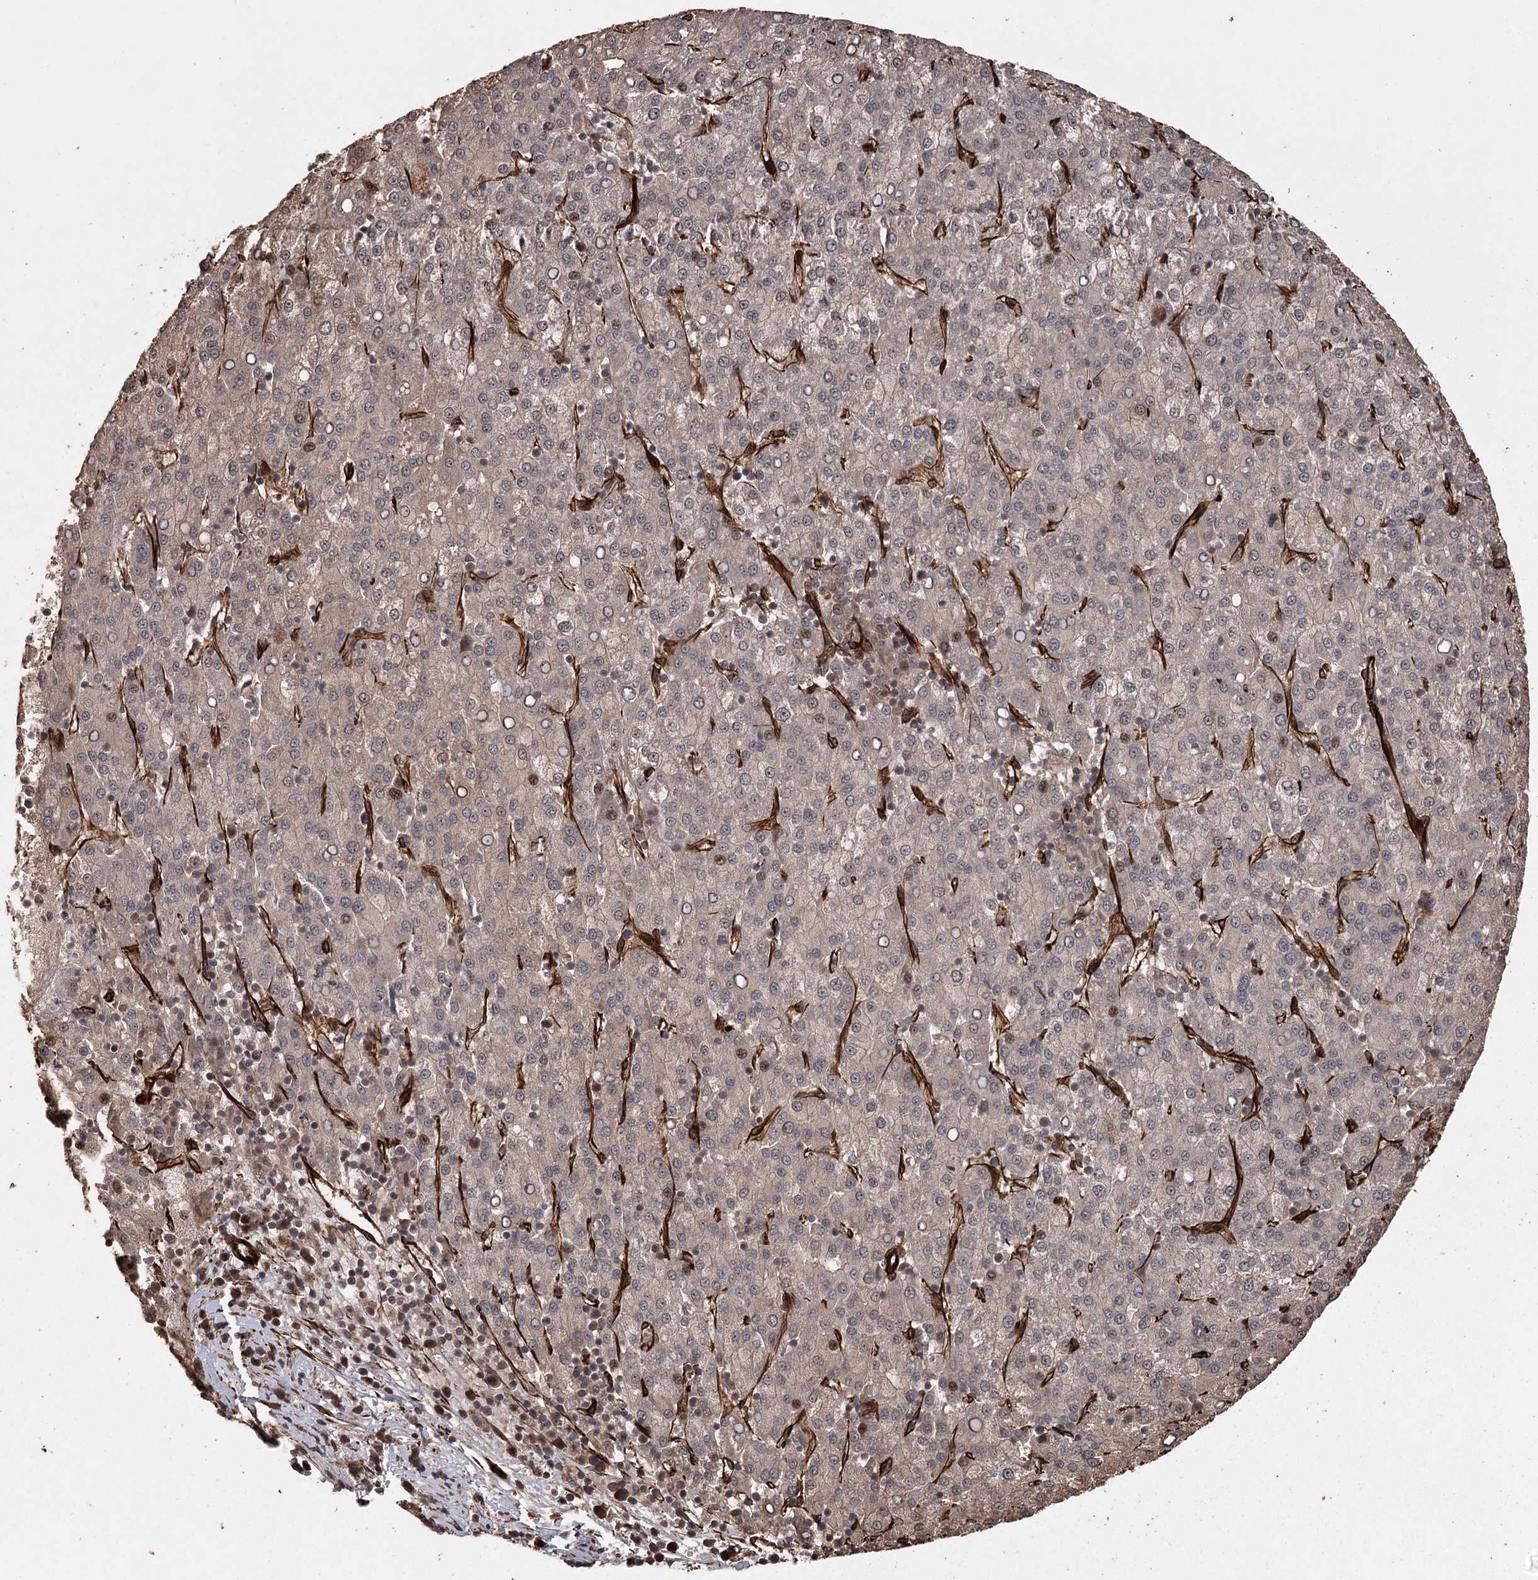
{"staining": {"intensity": "weak", "quantity": "25%-75%", "location": "nuclear"}, "tissue": "liver cancer", "cell_type": "Tumor cells", "image_type": "cancer", "snomed": [{"axis": "morphology", "description": "Carcinoma, Hepatocellular, NOS"}, {"axis": "topography", "description": "Liver"}], "caption": "This is an image of IHC staining of liver hepatocellular carcinoma, which shows weak expression in the nuclear of tumor cells.", "gene": "RPAP3", "patient": {"sex": "female", "age": 58}}